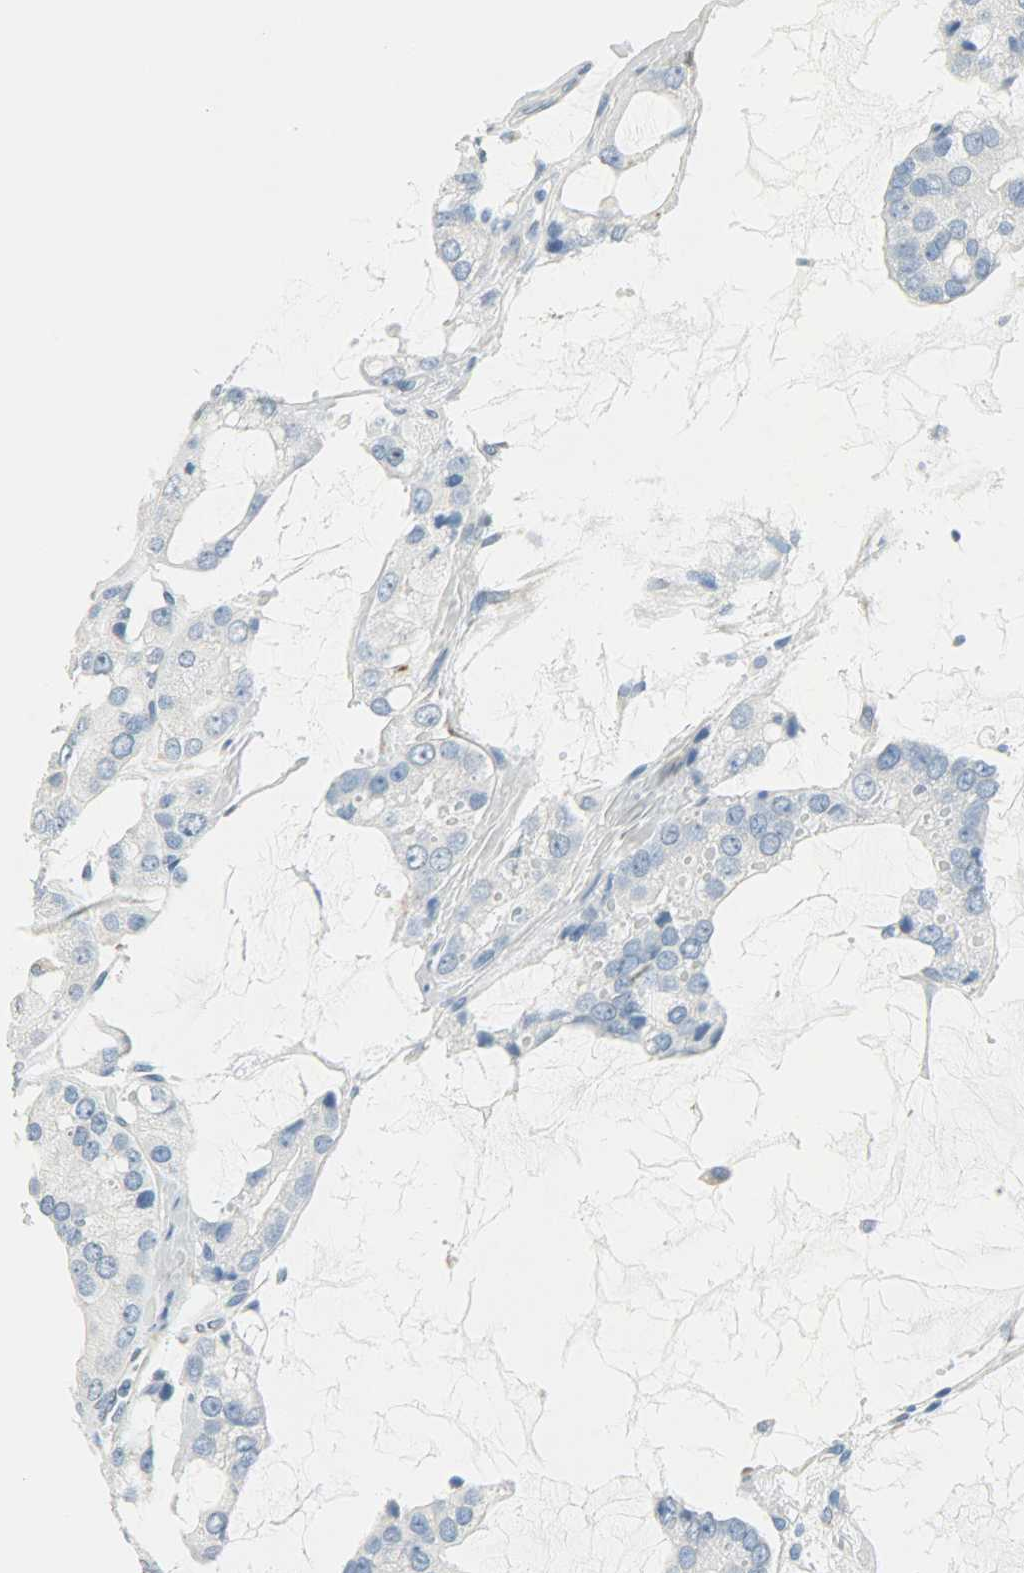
{"staining": {"intensity": "negative", "quantity": "none", "location": "none"}, "tissue": "prostate cancer", "cell_type": "Tumor cells", "image_type": "cancer", "snomed": [{"axis": "morphology", "description": "Adenocarcinoma, High grade"}, {"axis": "topography", "description": "Prostate"}], "caption": "A high-resolution micrograph shows immunohistochemistry (IHC) staining of prostate cancer (adenocarcinoma (high-grade)), which exhibits no significant positivity in tumor cells.", "gene": "PKD2", "patient": {"sex": "male", "age": 67}}